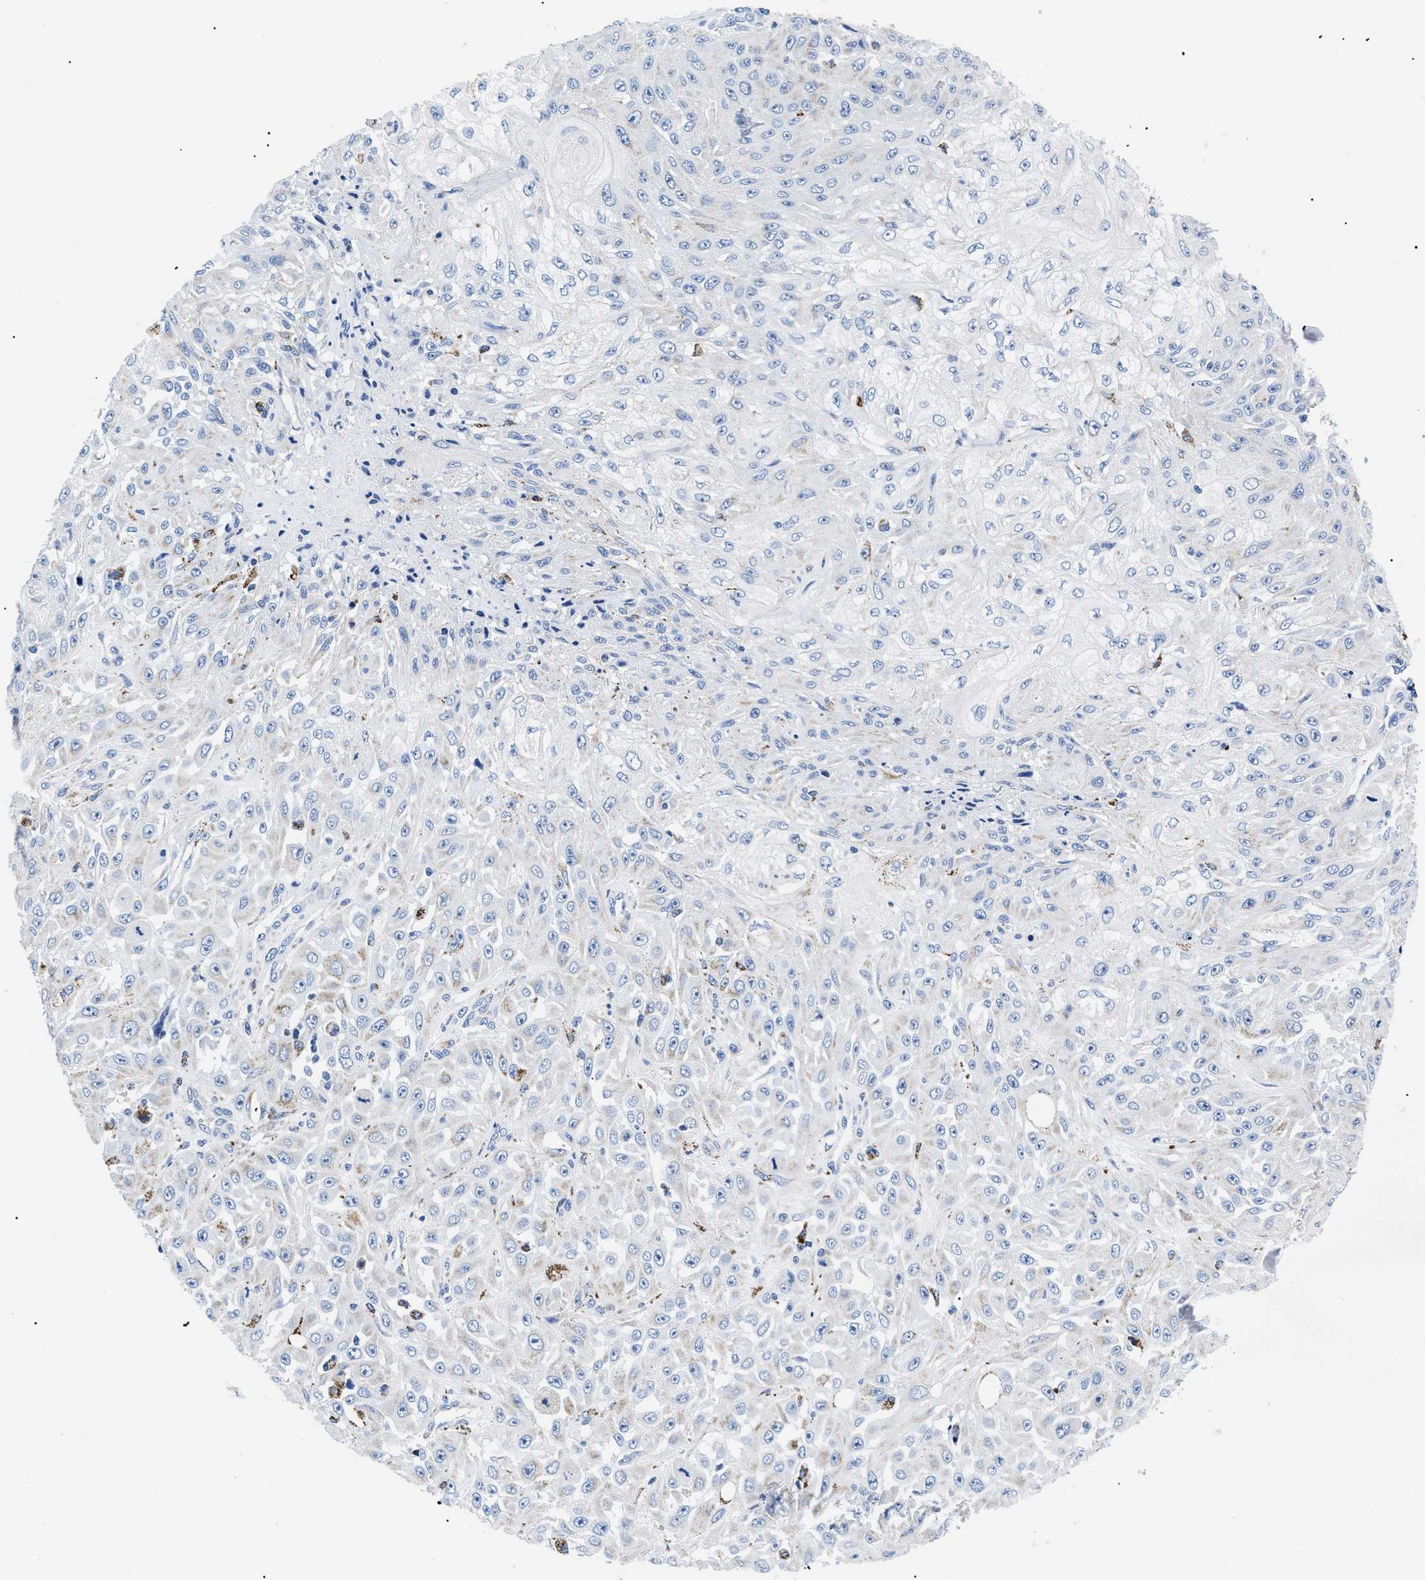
{"staining": {"intensity": "negative", "quantity": "none", "location": "none"}, "tissue": "skin cancer", "cell_type": "Tumor cells", "image_type": "cancer", "snomed": [{"axis": "morphology", "description": "Squamous cell carcinoma, NOS"}, {"axis": "morphology", "description": "Squamous cell carcinoma, metastatic, NOS"}, {"axis": "topography", "description": "Skin"}, {"axis": "topography", "description": "Lymph node"}], "caption": "IHC of skin cancer (metastatic squamous cell carcinoma) shows no expression in tumor cells.", "gene": "GPR149", "patient": {"sex": "male", "age": 75}}